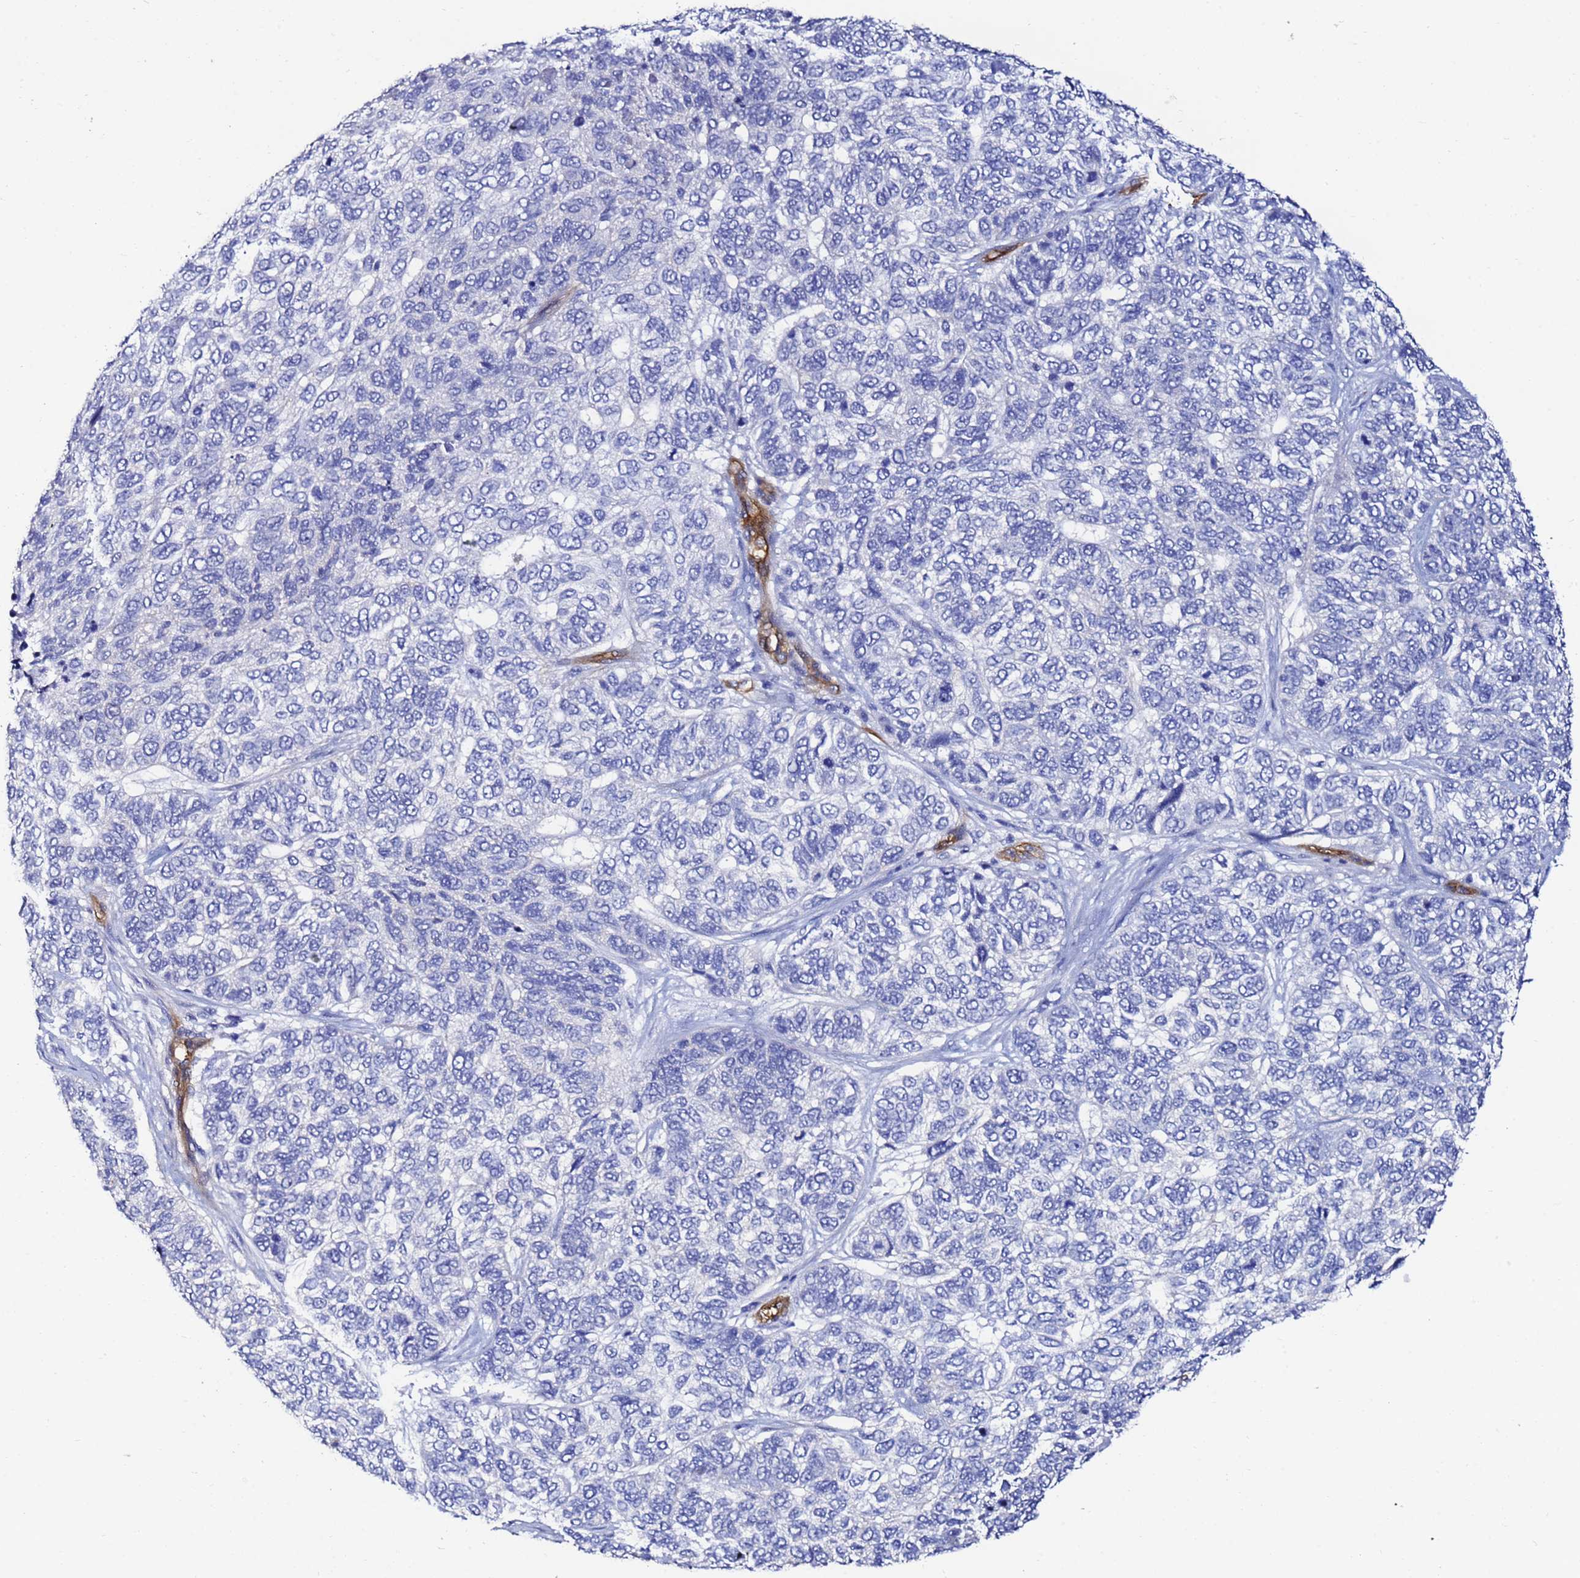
{"staining": {"intensity": "negative", "quantity": "none", "location": "none"}, "tissue": "skin cancer", "cell_type": "Tumor cells", "image_type": "cancer", "snomed": [{"axis": "morphology", "description": "Basal cell carcinoma"}, {"axis": "topography", "description": "Skin"}], "caption": "Immunohistochemistry (IHC) of skin cancer (basal cell carcinoma) shows no staining in tumor cells.", "gene": "DEFB104A", "patient": {"sex": "female", "age": 65}}